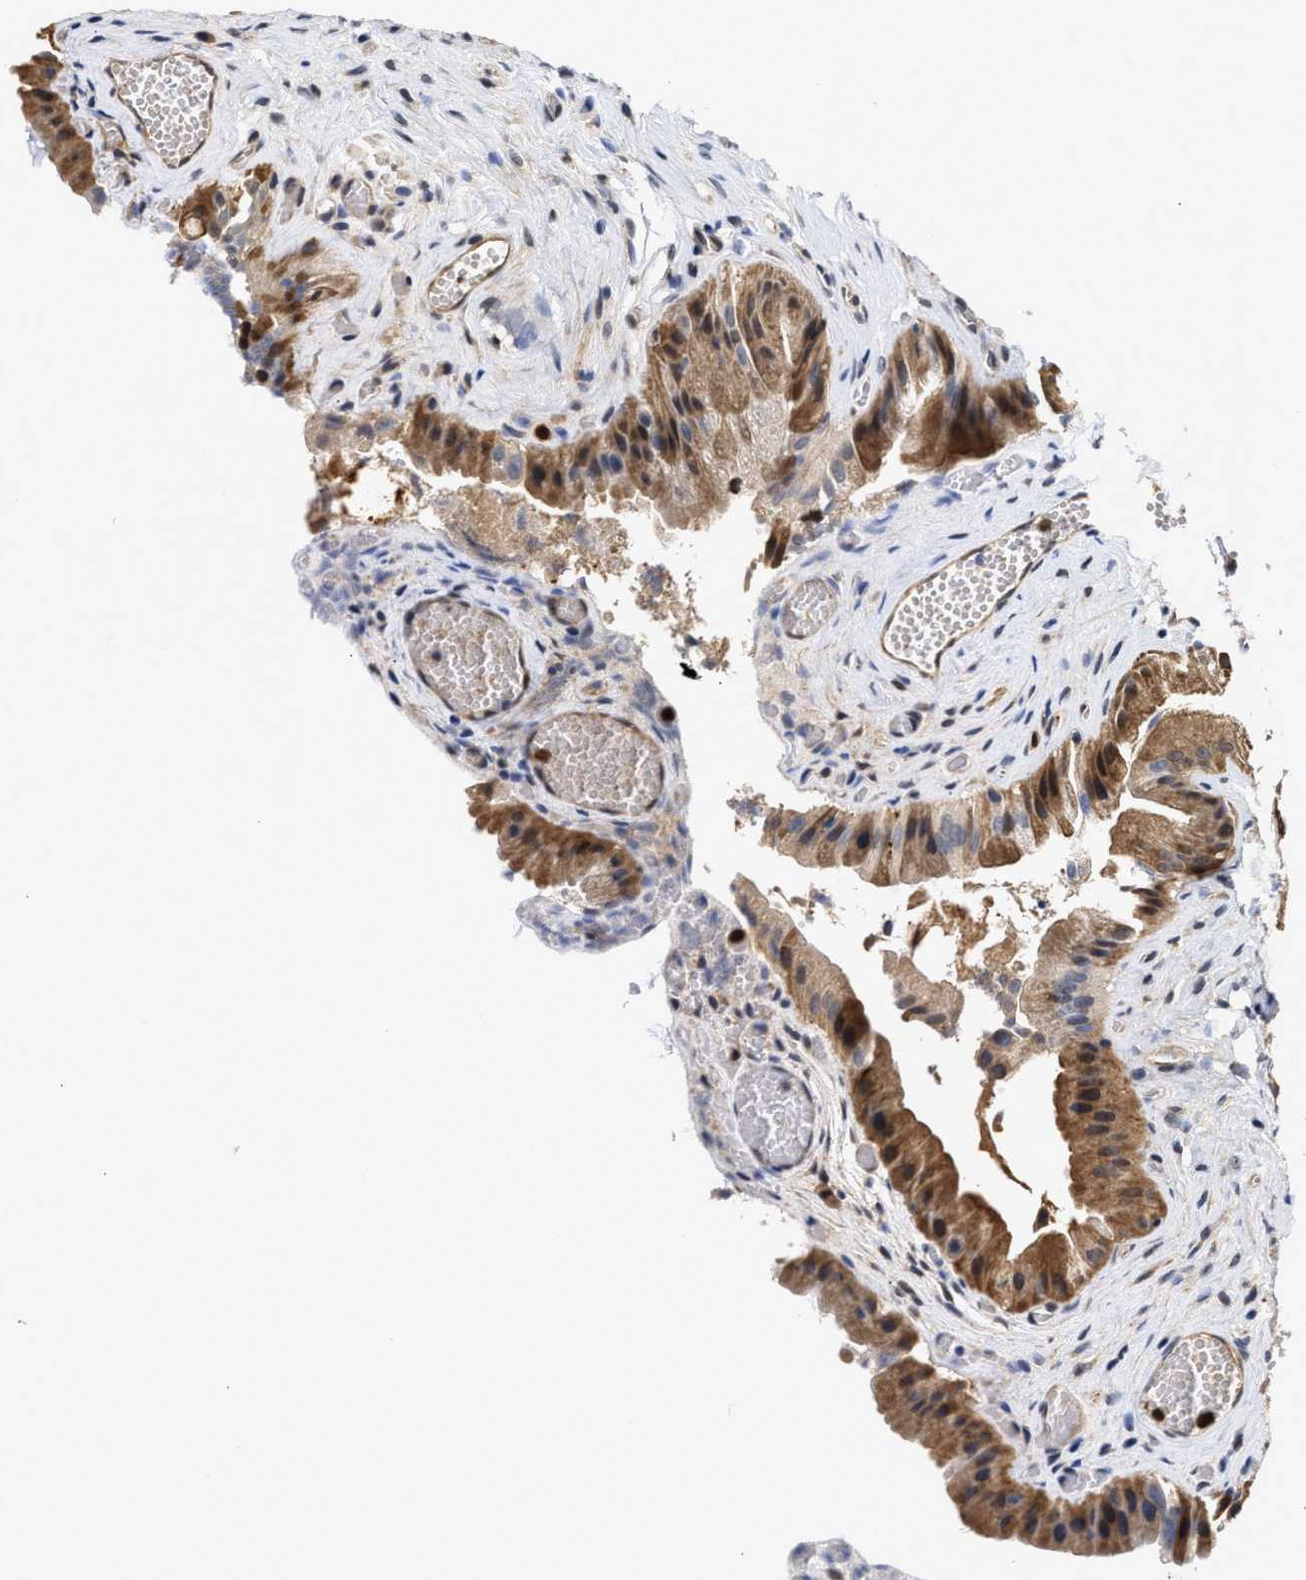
{"staining": {"intensity": "moderate", "quantity": ">75%", "location": "cytoplasmic/membranous,nuclear"}, "tissue": "gallbladder", "cell_type": "Glandular cells", "image_type": "normal", "snomed": [{"axis": "morphology", "description": "Normal tissue, NOS"}, {"axis": "topography", "description": "Gallbladder"}], "caption": "Benign gallbladder was stained to show a protein in brown. There is medium levels of moderate cytoplasmic/membranous,nuclear expression in about >75% of glandular cells.", "gene": "KLHDC1", "patient": {"sex": "male", "age": 49}}